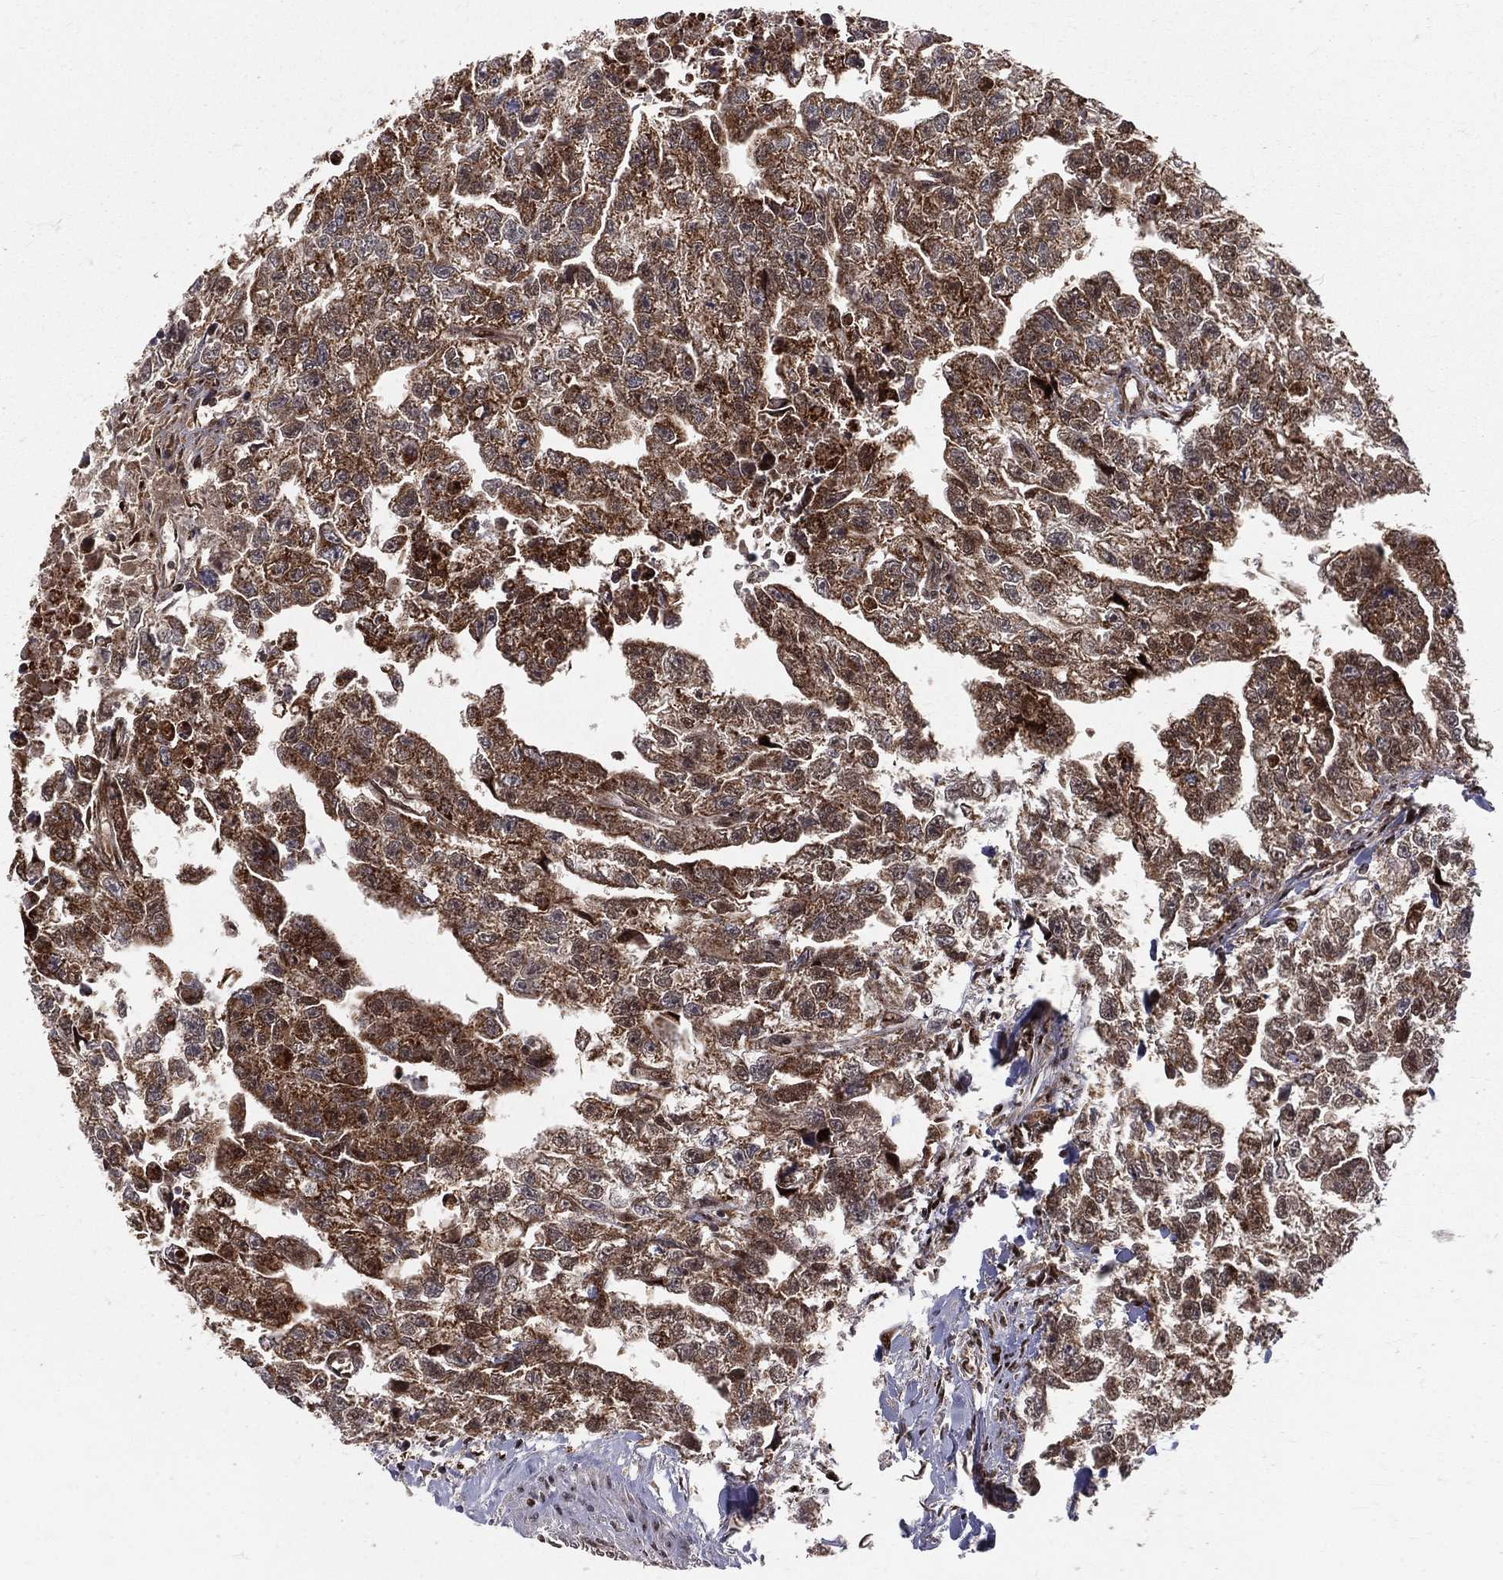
{"staining": {"intensity": "strong", "quantity": ">75%", "location": "cytoplasmic/membranous"}, "tissue": "testis cancer", "cell_type": "Tumor cells", "image_type": "cancer", "snomed": [{"axis": "morphology", "description": "Carcinoma, Embryonal, NOS"}, {"axis": "morphology", "description": "Teratoma, malignant, NOS"}, {"axis": "topography", "description": "Testis"}], "caption": "Testis cancer (embryonal carcinoma) stained with a protein marker reveals strong staining in tumor cells.", "gene": "MDM2", "patient": {"sex": "male", "age": 44}}